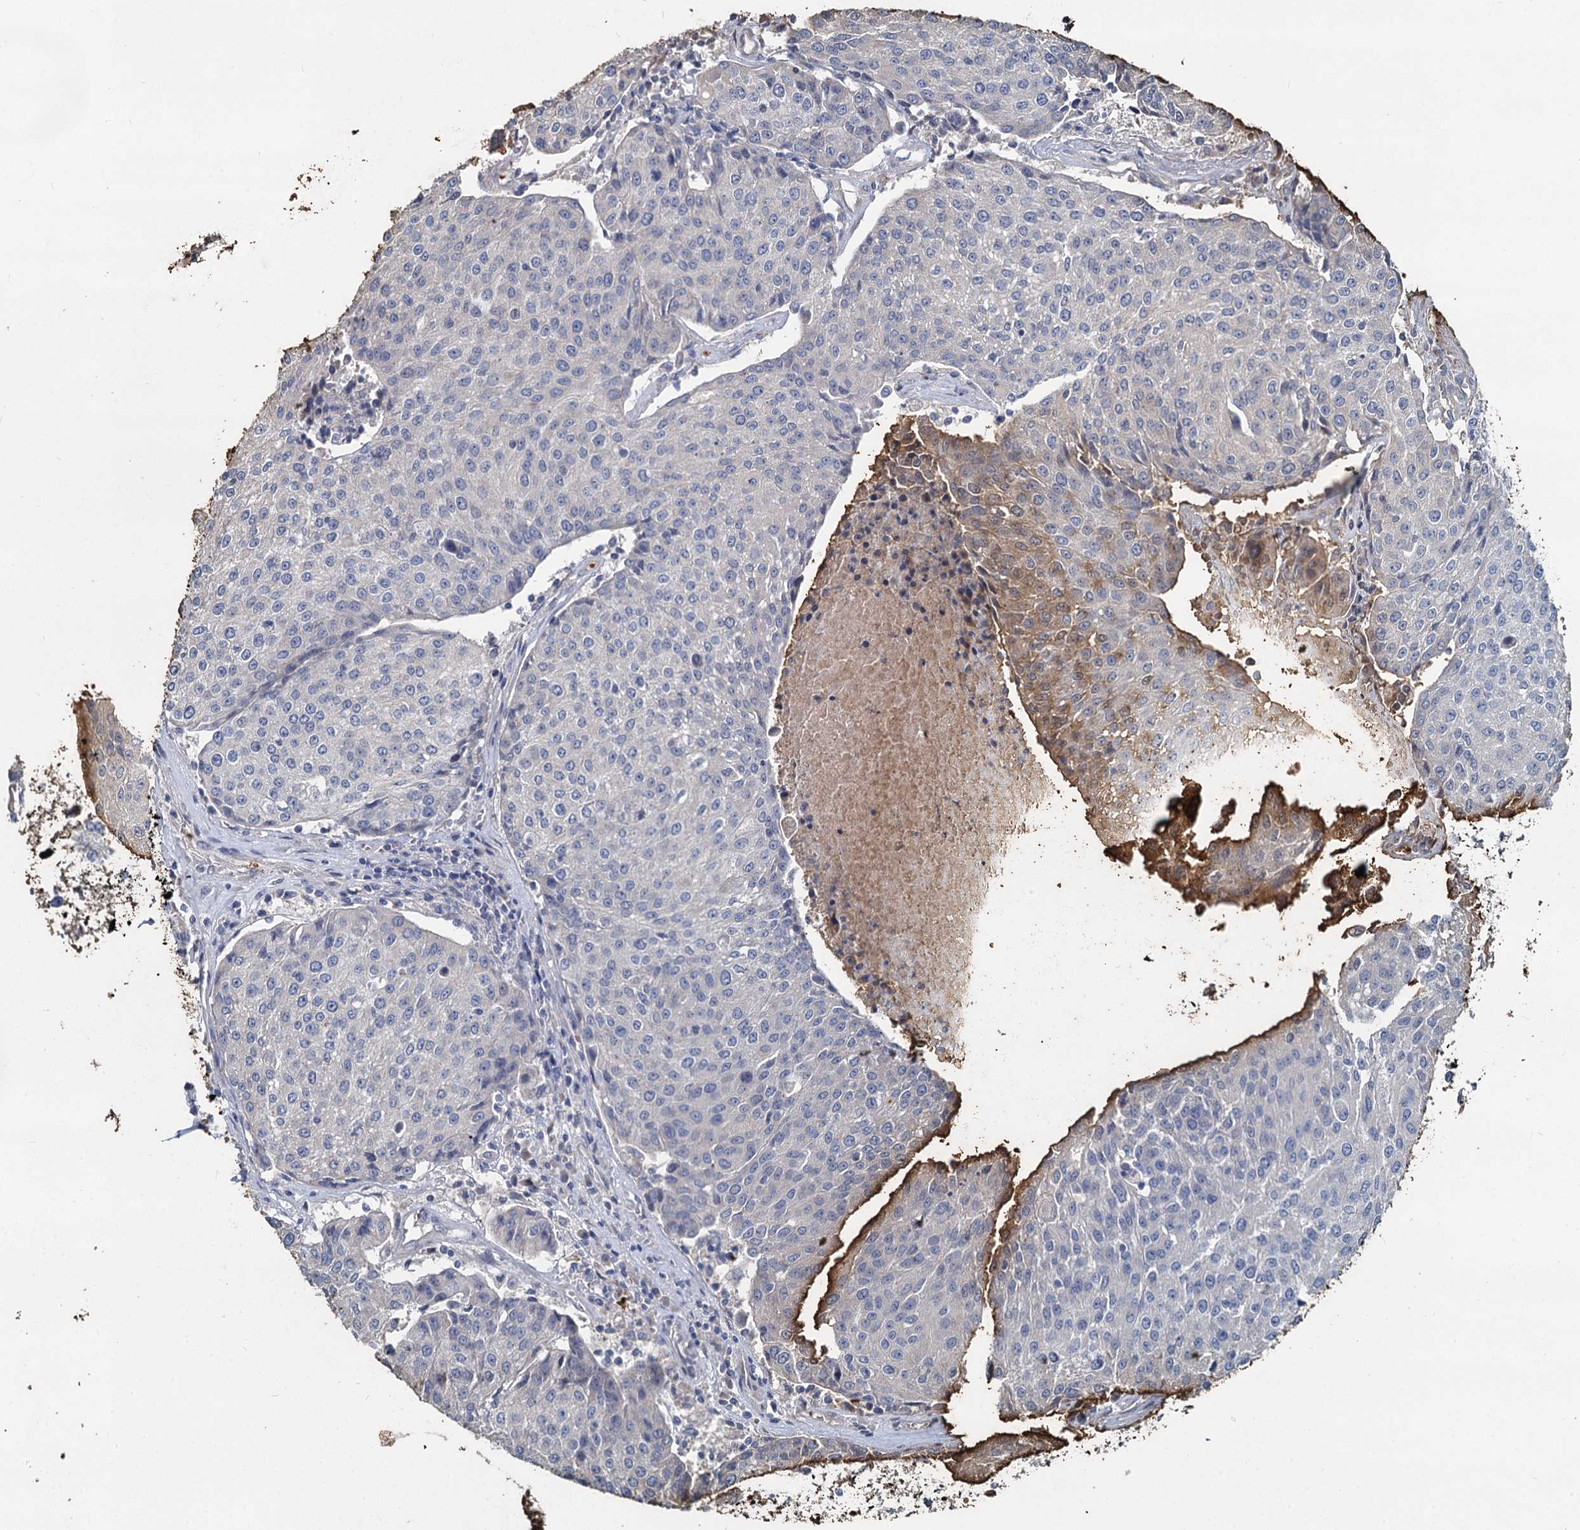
{"staining": {"intensity": "weak", "quantity": "<25%", "location": "cytoplasmic/membranous"}, "tissue": "urothelial cancer", "cell_type": "Tumor cells", "image_type": "cancer", "snomed": [{"axis": "morphology", "description": "Urothelial carcinoma, High grade"}, {"axis": "topography", "description": "Urinary bladder"}], "caption": "A high-resolution photomicrograph shows immunohistochemistry (IHC) staining of urothelial cancer, which reveals no significant positivity in tumor cells.", "gene": "TCTN2", "patient": {"sex": "female", "age": 85}}